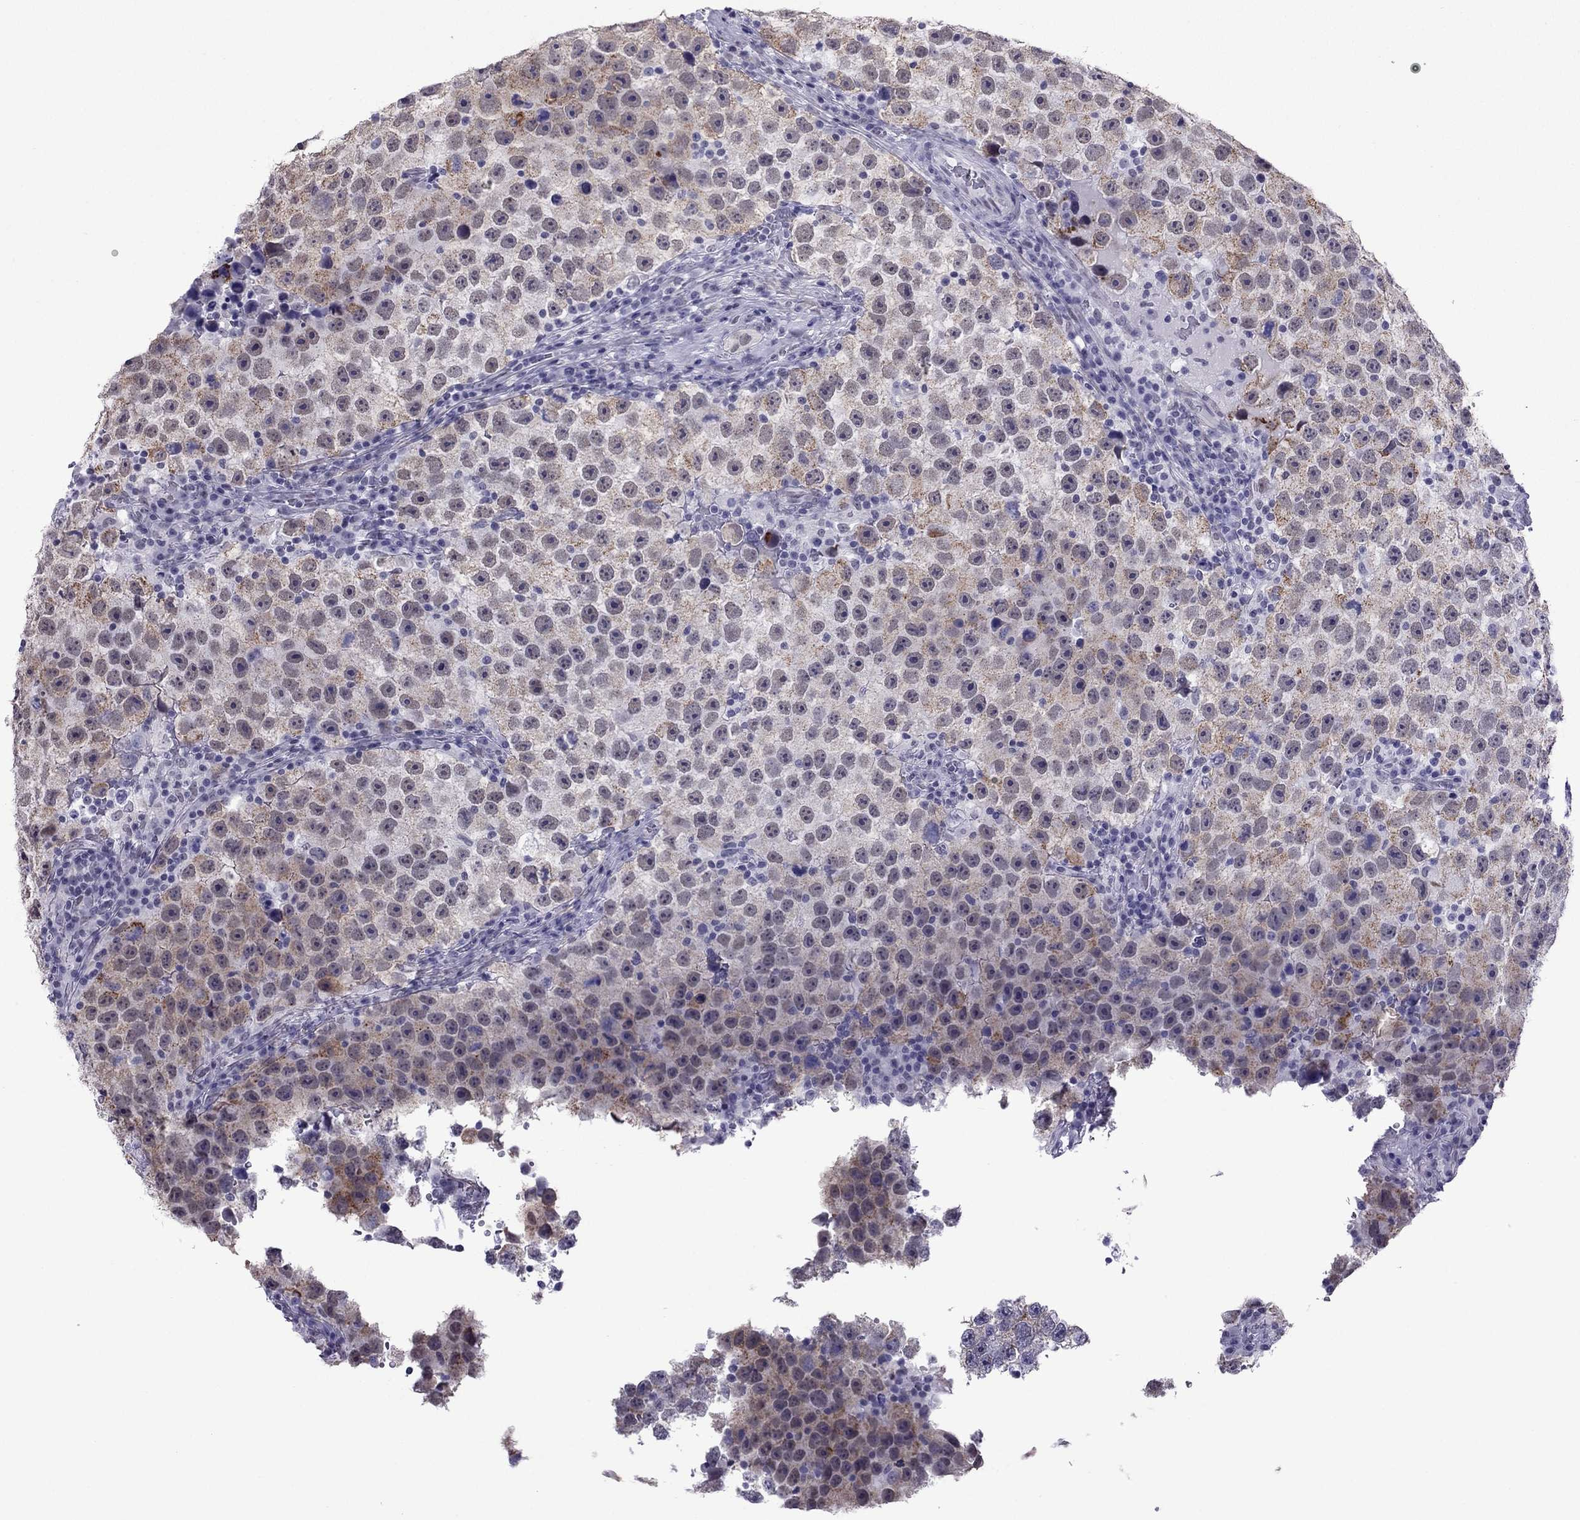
{"staining": {"intensity": "moderate", "quantity": "<25%", "location": "cytoplasmic/membranous"}, "tissue": "testis cancer", "cell_type": "Tumor cells", "image_type": "cancer", "snomed": [{"axis": "morphology", "description": "Normal tissue, NOS"}, {"axis": "morphology", "description": "Seminoma, NOS"}, {"axis": "topography", "description": "Testis"}], "caption": "Seminoma (testis) stained for a protein (brown) reveals moderate cytoplasmic/membranous positive positivity in approximately <25% of tumor cells.", "gene": "ZNF646", "patient": {"sex": "male", "age": 31}}